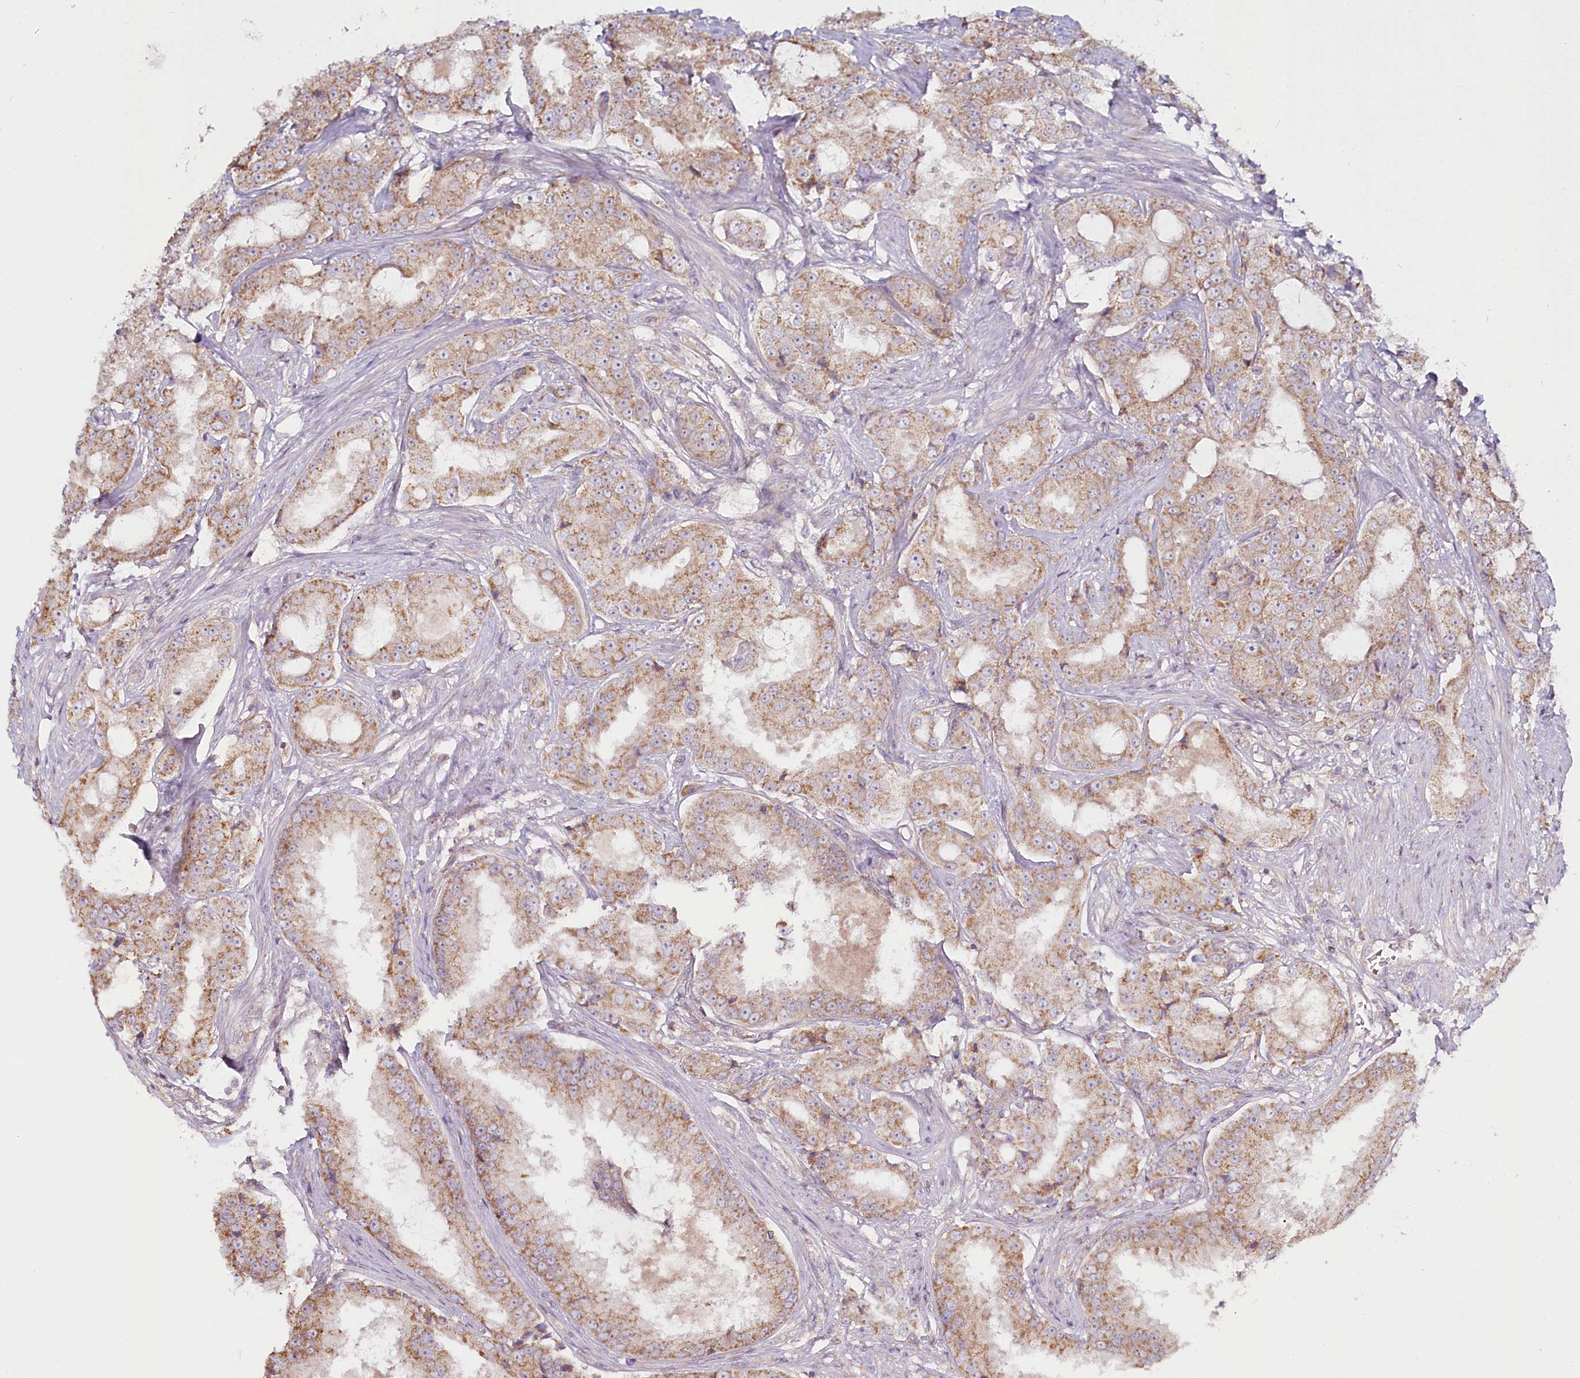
{"staining": {"intensity": "moderate", "quantity": ">75%", "location": "cytoplasmic/membranous"}, "tissue": "prostate cancer", "cell_type": "Tumor cells", "image_type": "cancer", "snomed": [{"axis": "morphology", "description": "Adenocarcinoma, High grade"}, {"axis": "topography", "description": "Prostate"}], "caption": "A brown stain labels moderate cytoplasmic/membranous expression of a protein in prostate cancer (high-grade adenocarcinoma) tumor cells. The staining was performed using DAB to visualize the protein expression in brown, while the nuclei were stained in blue with hematoxylin (Magnification: 20x).", "gene": "ACOX2", "patient": {"sex": "male", "age": 73}}